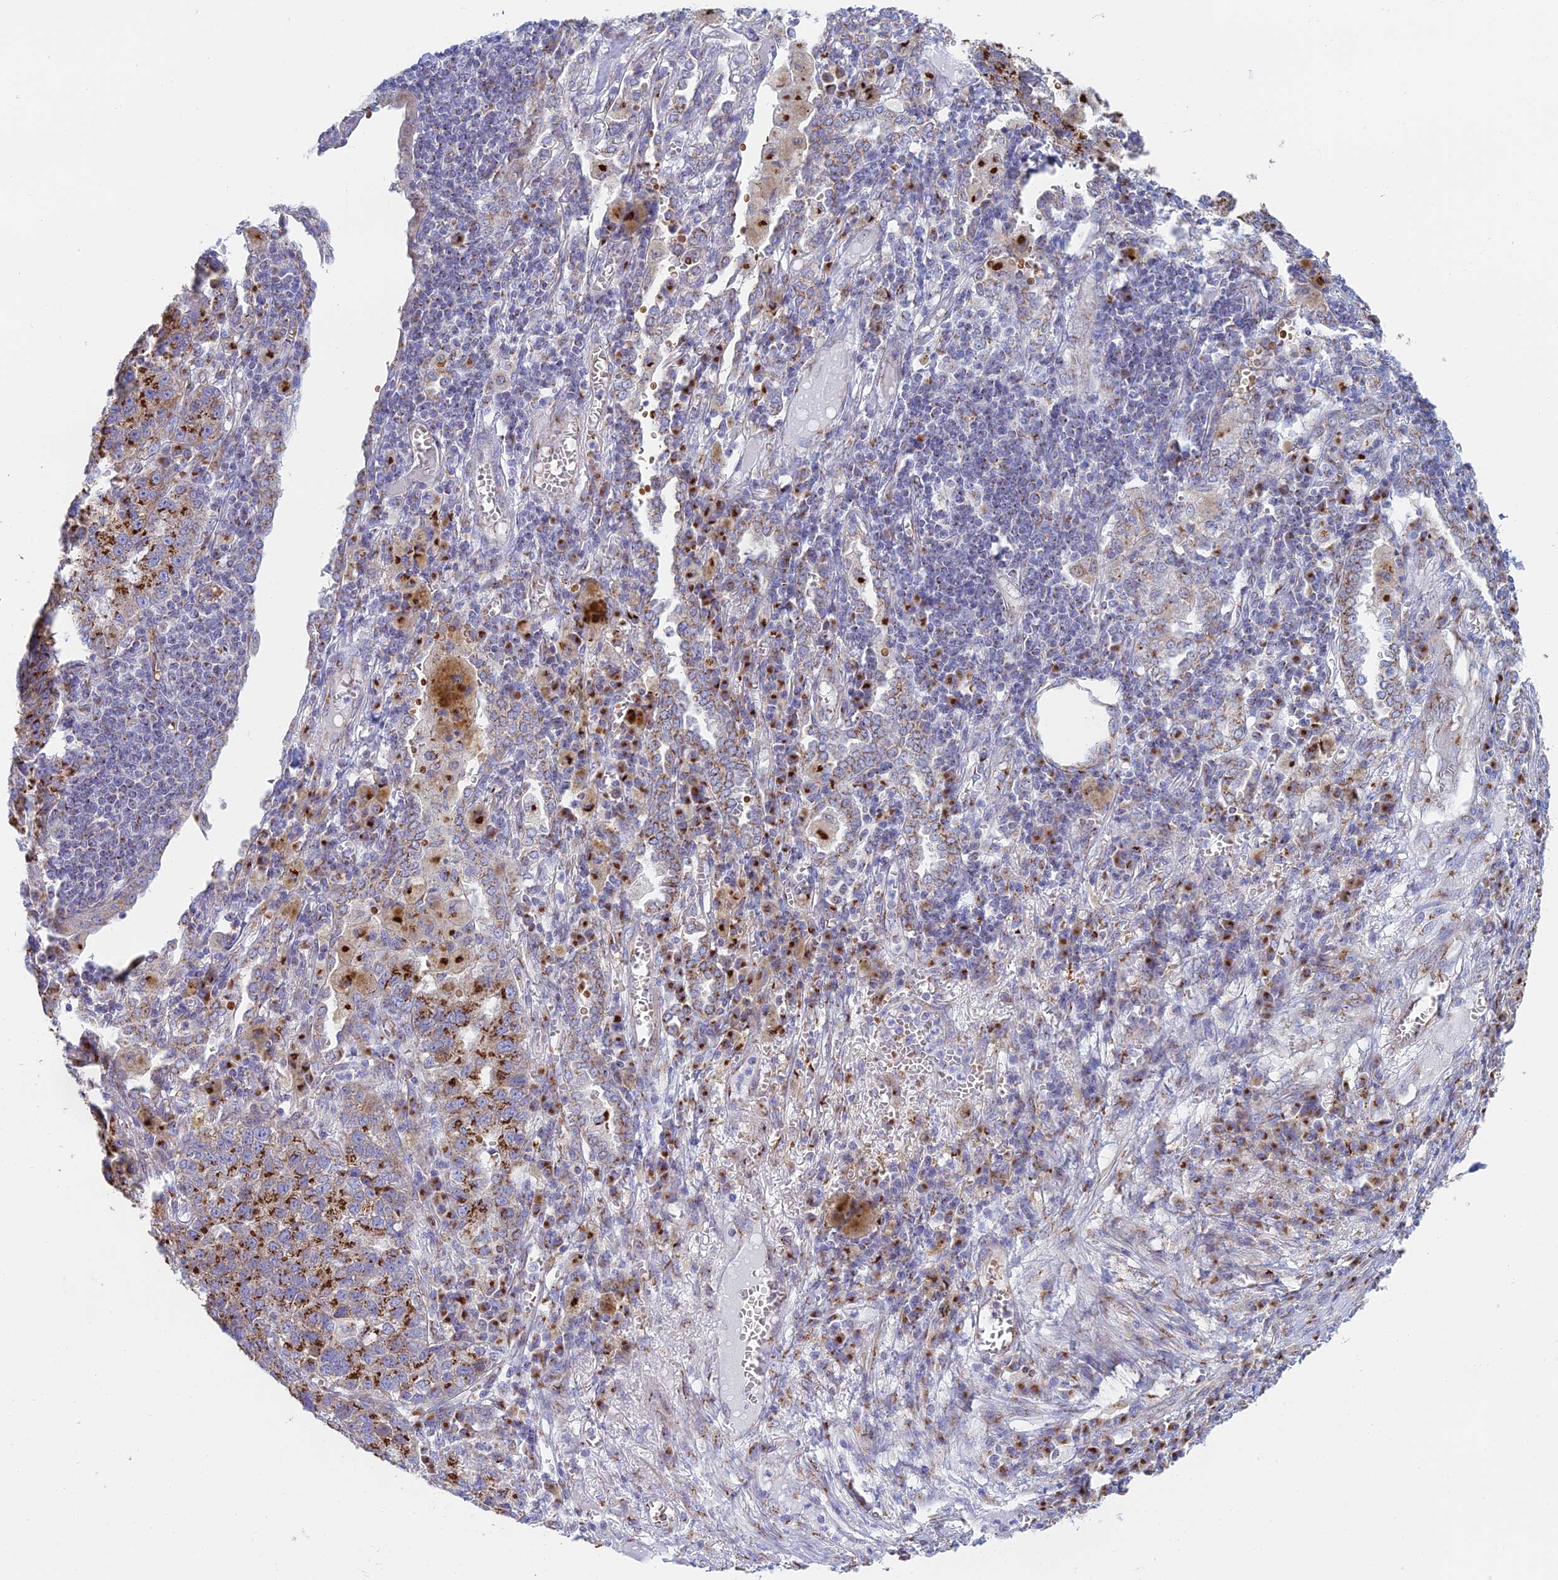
{"staining": {"intensity": "strong", "quantity": "25%-75%", "location": "cytoplasmic/membranous"}, "tissue": "lung cancer", "cell_type": "Tumor cells", "image_type": "cancer", "snomed": [{"axis": "morphology", "description": "Adenocarcinoma, NOS"}, {"axis": "topography", "description": "Lung"}], "caption": "Lung adenocarcinoma tissue exhibits strong cytoplasmic/membranous expression in approximately 25%-75% of tumor cells The staining was performed using DAB (3,3'-diaminobenzidine) to visualize the protein expression in brown, while the nuclei were stained in blue with hematoxylin (Magnification: 20x).", "gene": "HS2ST1", "patient": {"sex": "male", "age": 49}}